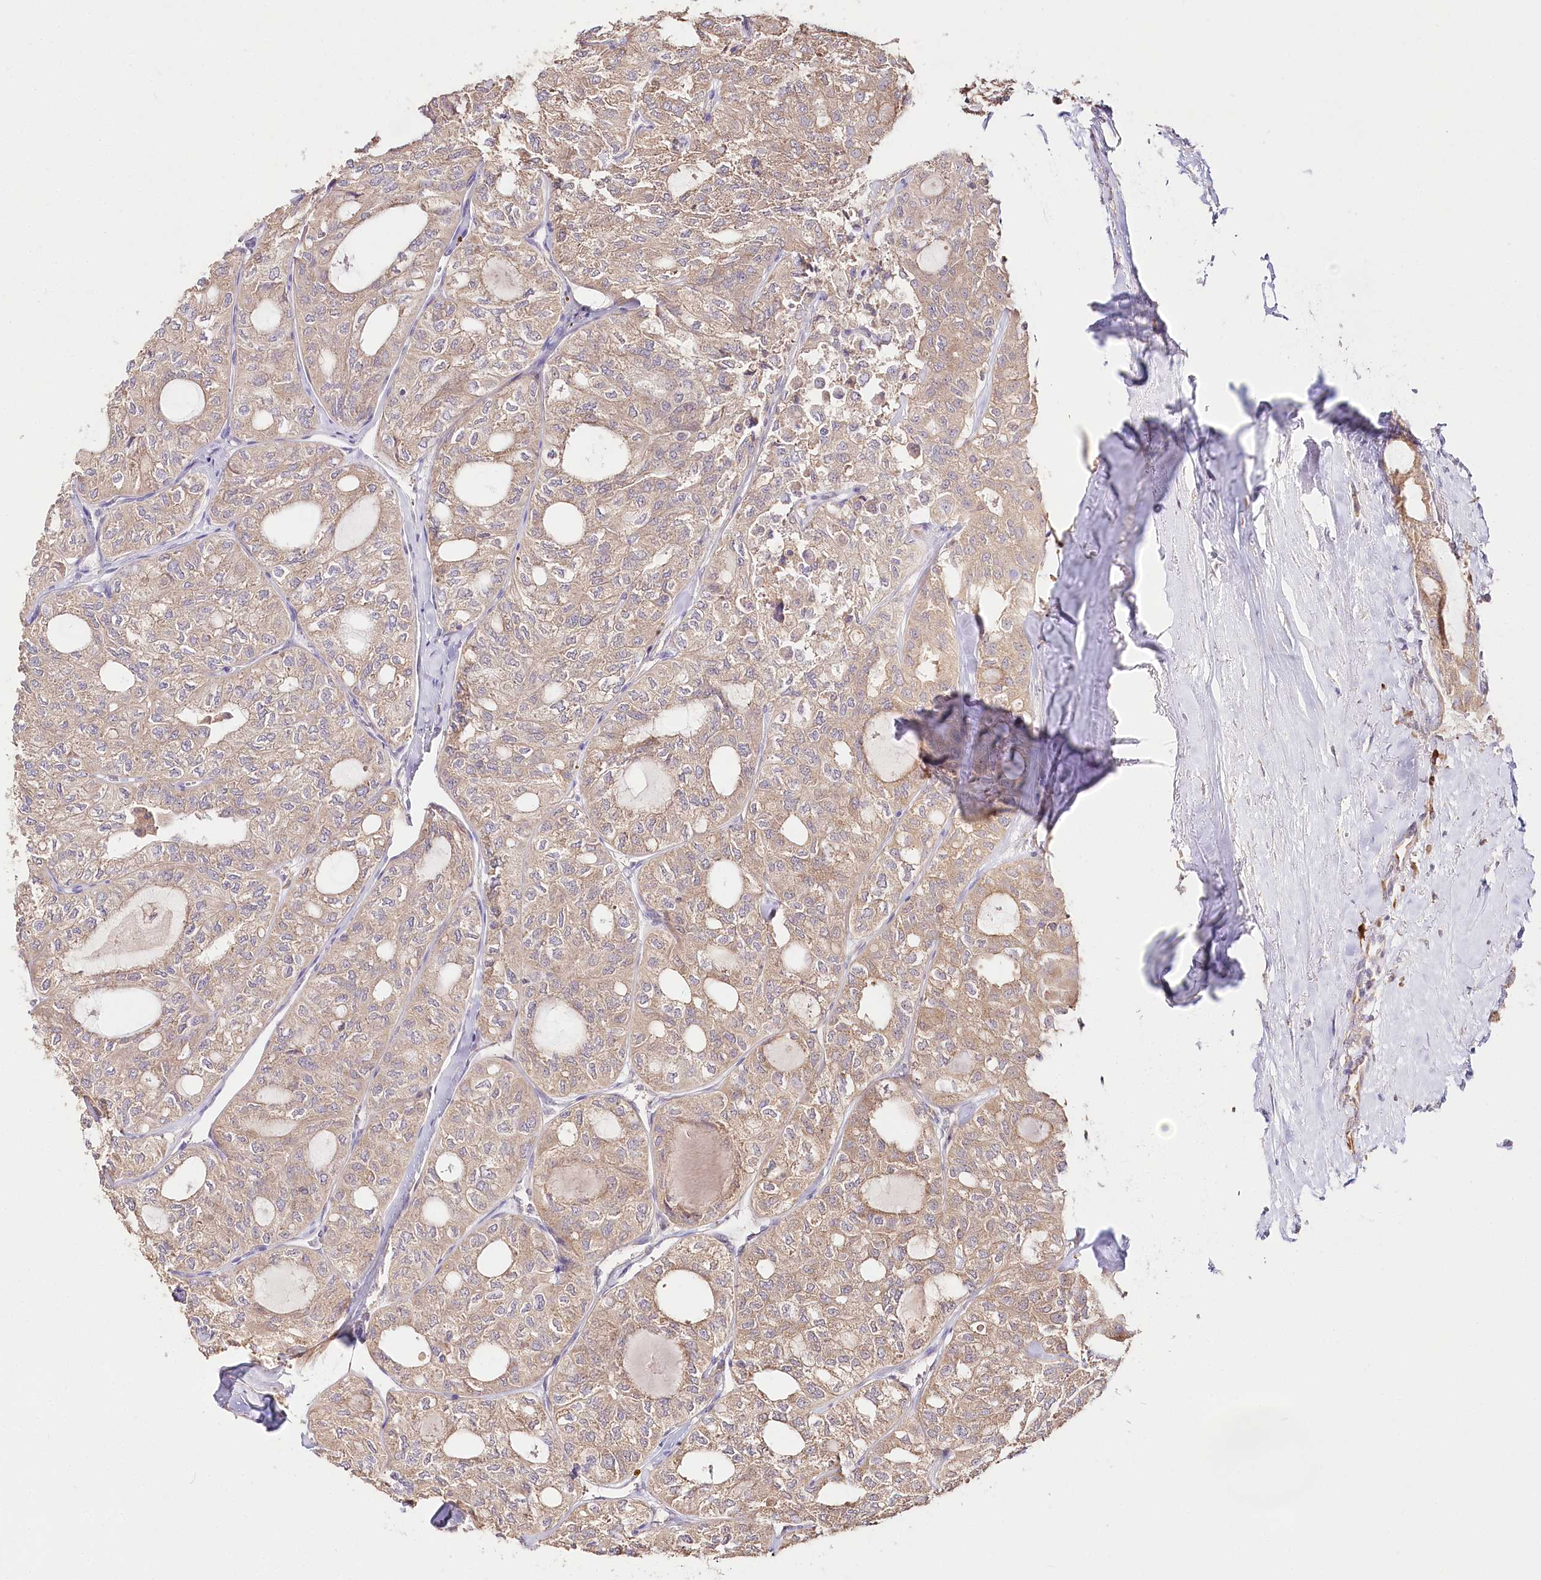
{"staining": {"intensity": "weak", "quantity": "25%-75%", "location": "cytoplasmic/membranous"}, "tissue": "thyroid cancer", "cell_type": "Tumor cells", "image_type": "cancer", "snomed": [{"axis": "morphology", "description": "Follicular adenoma carcinoma, NOS"}, {"axis": "topography", "description": "Thyroid gland"}], "caption": "A brown stain labels weak cytoplasmic/membranous staining of a protein in human thyroid cancer tumor cells.", "gene": "DMXL1", "patient": {"sex": "male", "age": 75}}